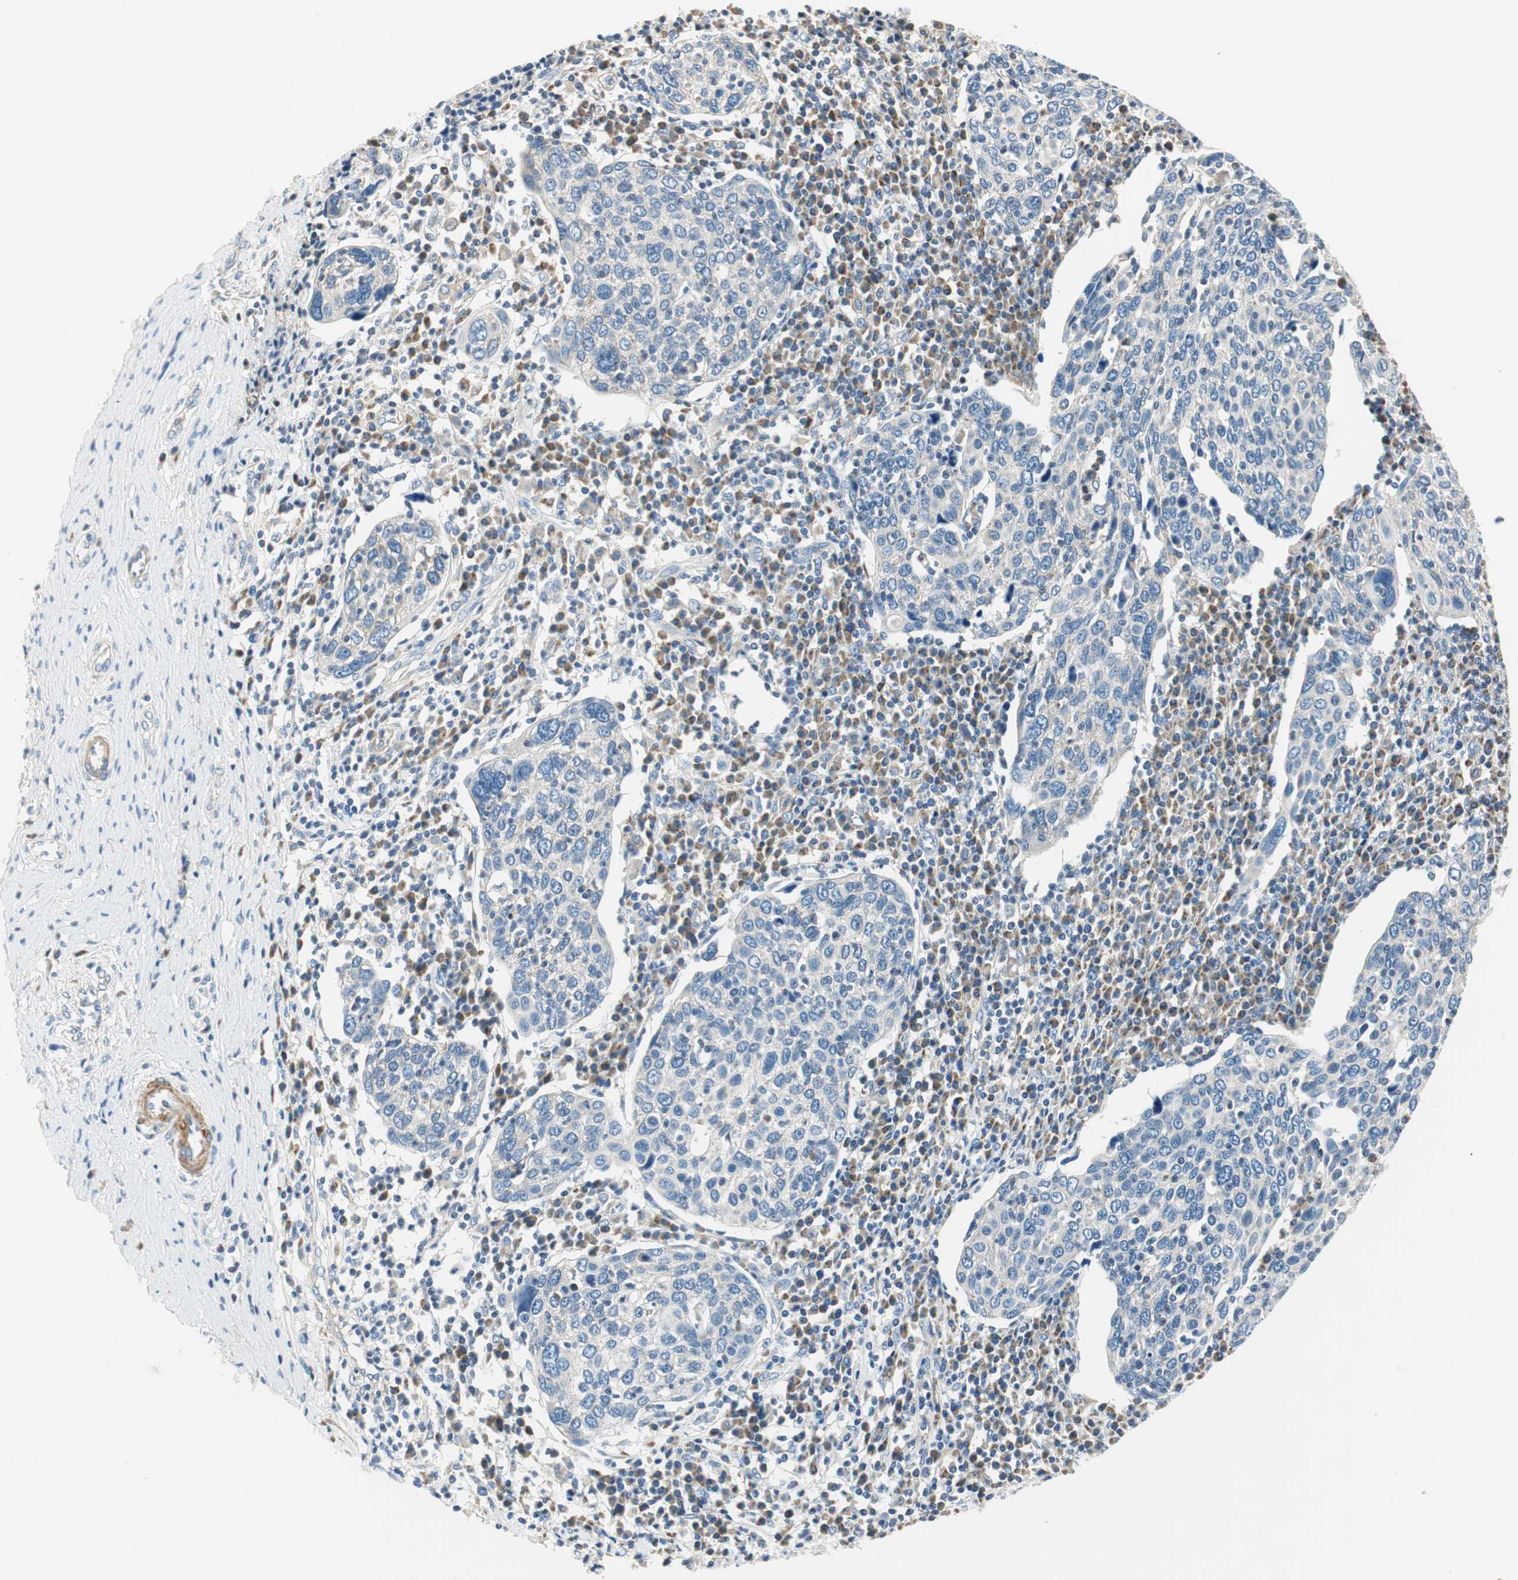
{"staining": {"intensity": "negative", "quantity": "none", "location": "none"}, "tissue": "cervical cancer", "cell_type": "Tumor cells", "image_type": "cancer", "snomed": [{"axis": "morphology", "description": "Squamous cell carcinoma, NOS"}, {"axis": "topography", "description": "Cervix"}], "caption": "This is a histopathology image of immunohistochemistry (IHC) staining of cervical cancer (squamous cell carcinoma), which shows no positivity in tumor cells.", "gene": "RORB", "patient": {"sex": "female", "age": 40}}